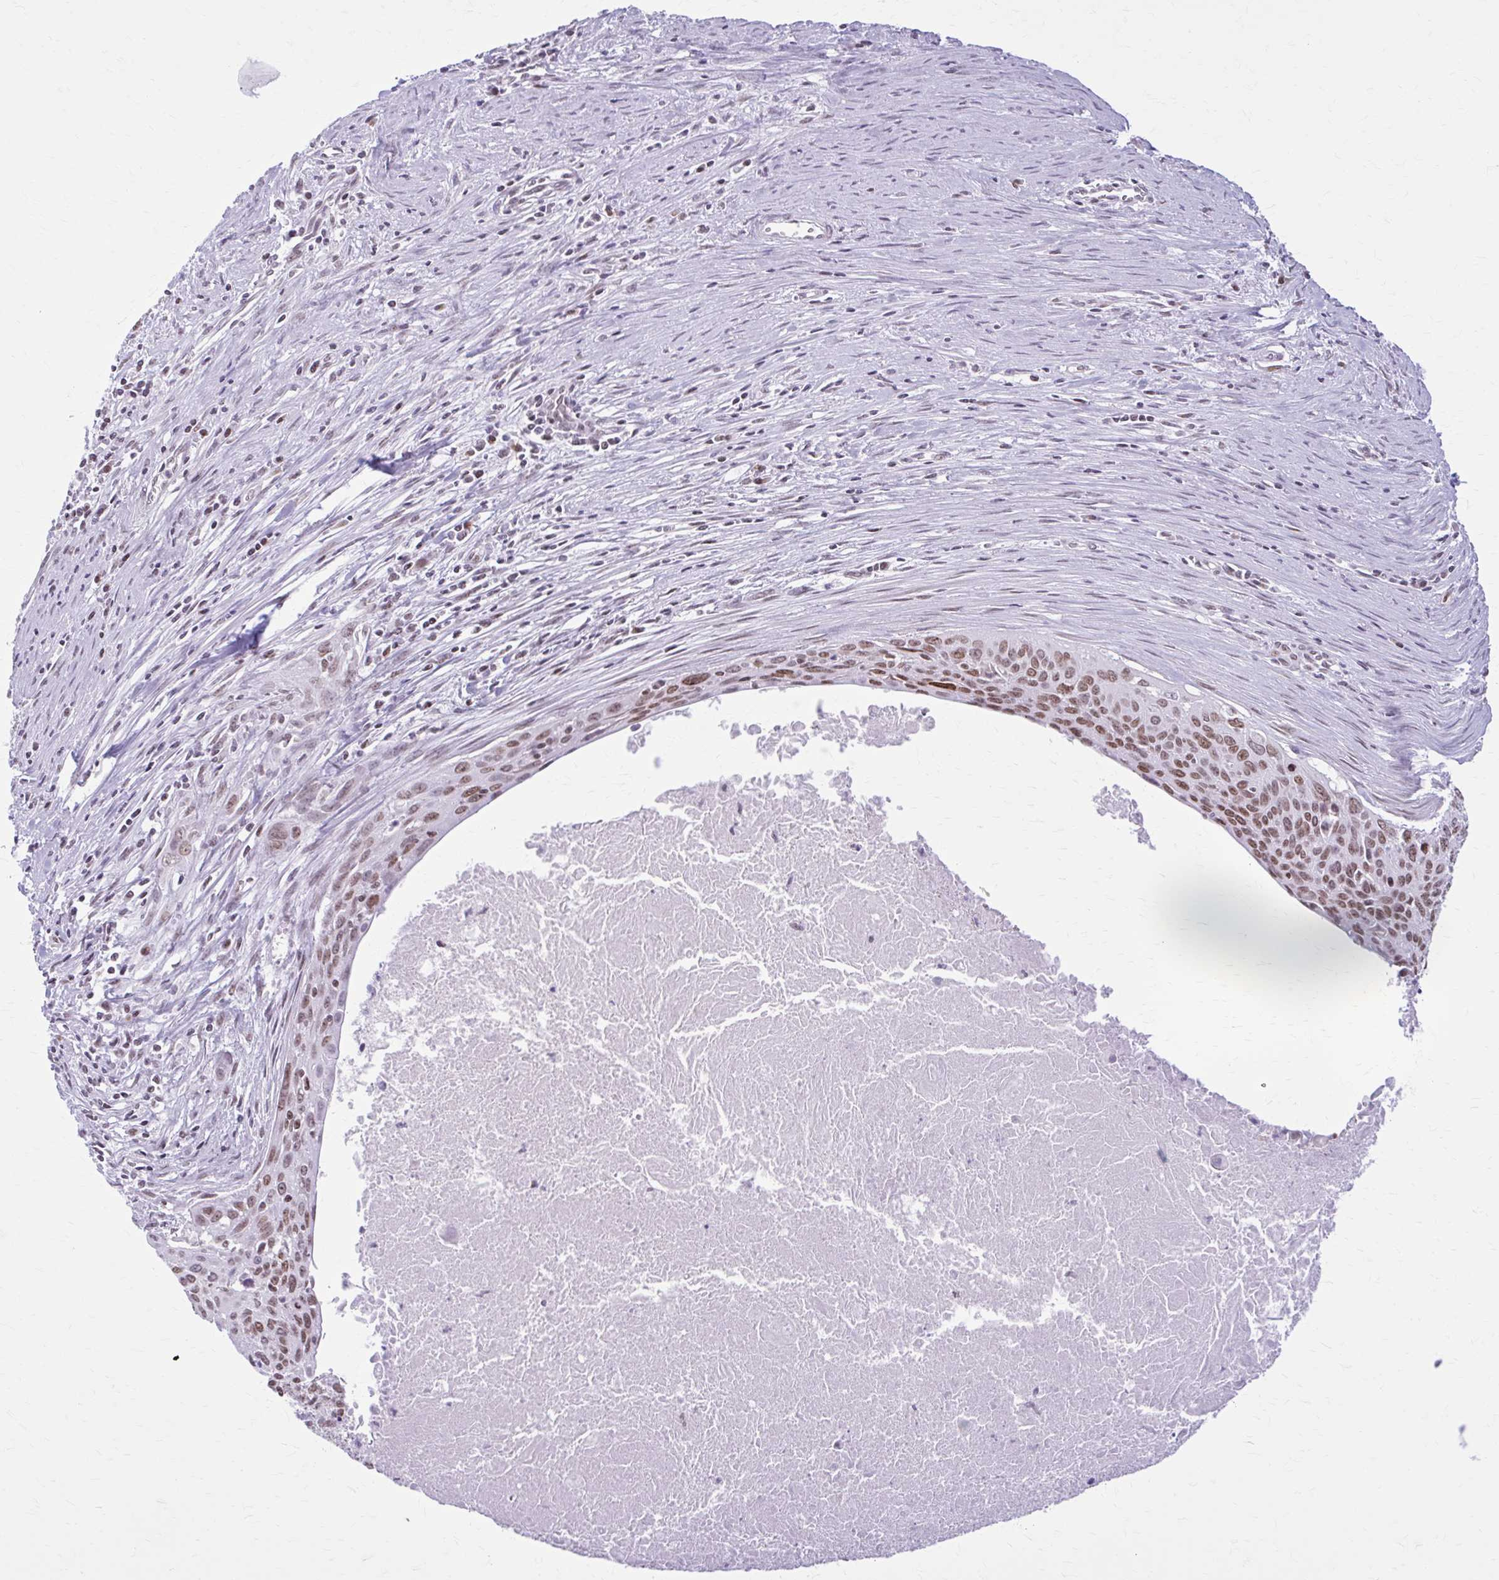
{"staining": {"intensity": "moderate", "quantity": ">75%", "location": "nuclear"}, "tissue": "cervical cancer", "cell_type": "Tumor cells", "image_type": "cancer", "snomed": [{"axis": "morphology", "description": "Squamous cell carcinoma, NOS"}, {"axis": "topography", "description": "Cervix"}], "caption": "A high-resolution histopathology image shows immunohistochemistry (IHC) staining of cervical cancer (squamous cell carcinoma), which demonstrates moderate nuclear expression in approximately >75% of tumor cells.", "gene": "PABIR1", "patient": {"sex": "female", "age": 55}}